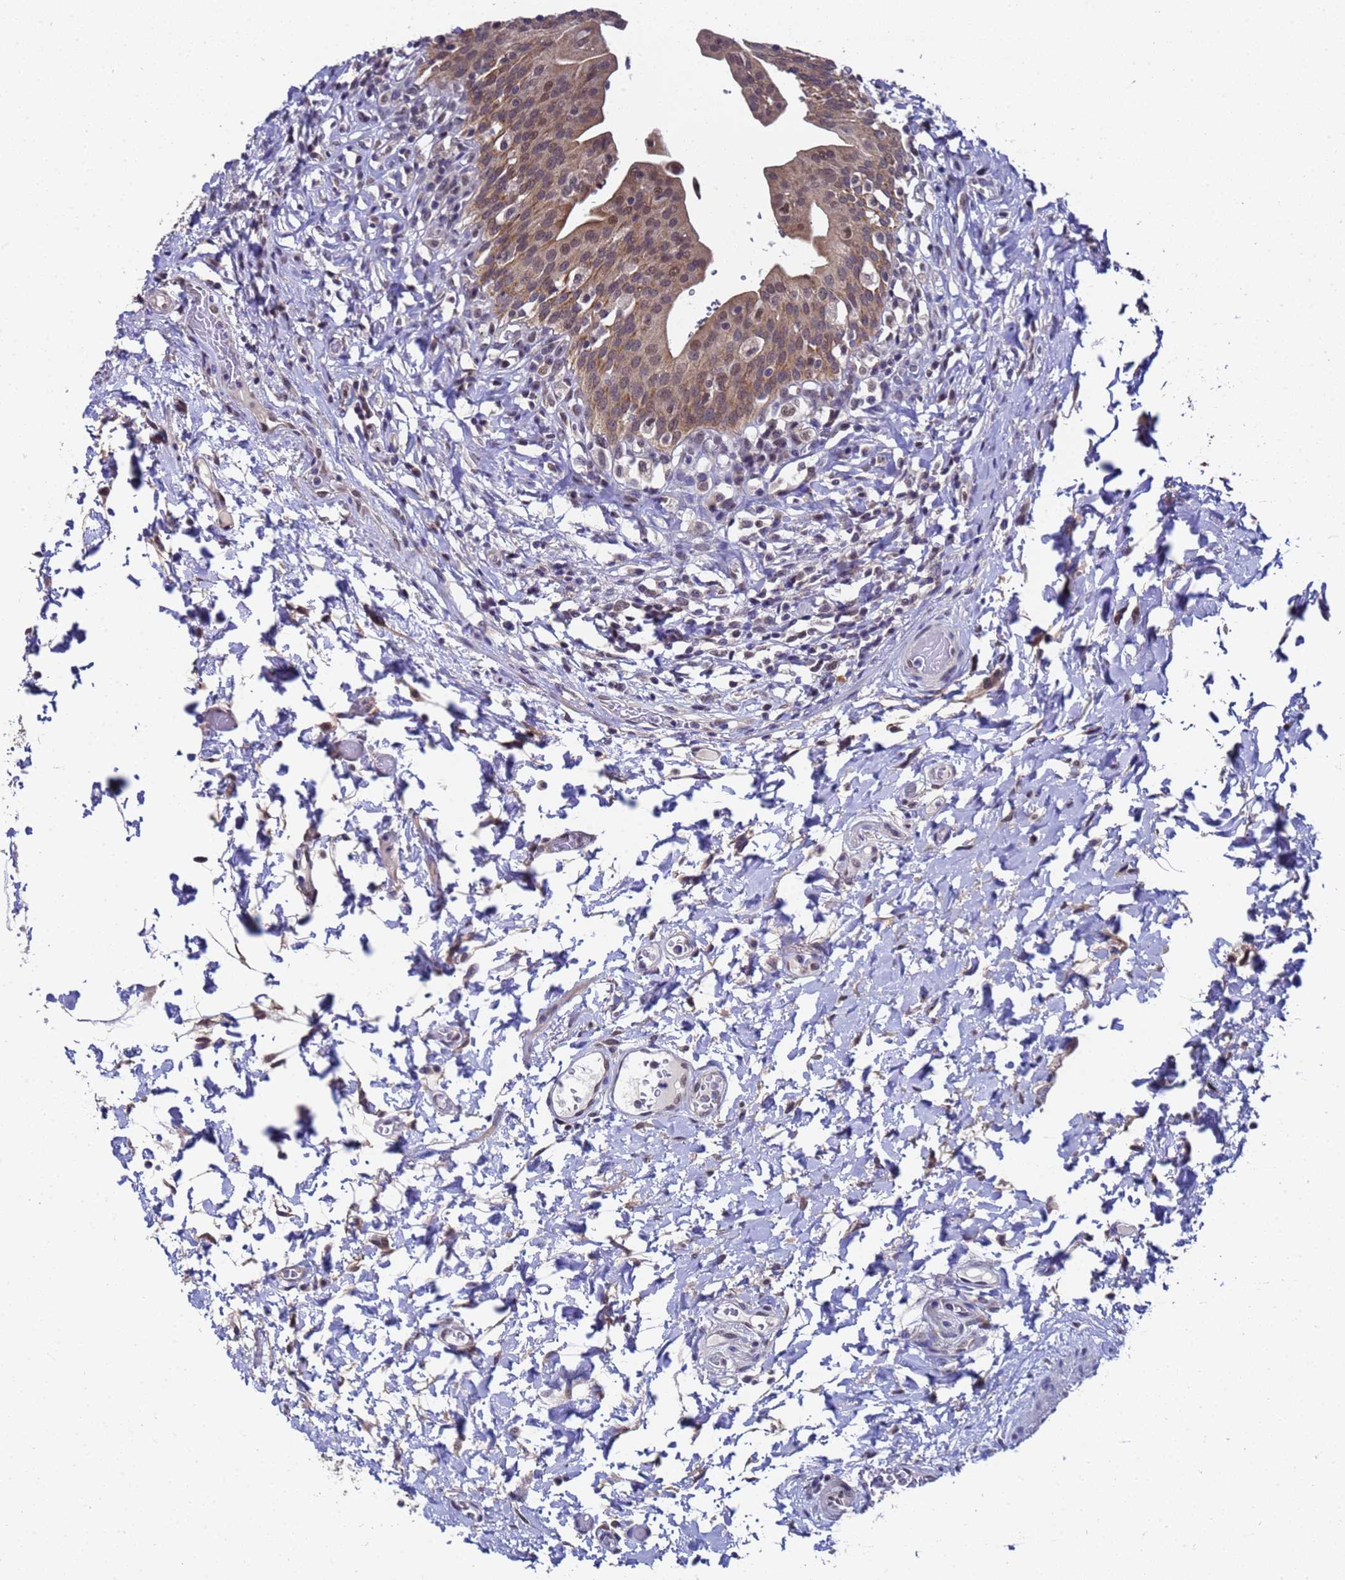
{"staining": {"intensity": "moderate", "quantity": ">75%", "location": "cytoplasmic/membranous,nuclear"}, "tissue": "urinary bladder", "cell_type": "Urothelial cells", "image_type": "normal", "snomed": [{"axis": "morphology", "description": "Normal tissue, NOS"}, {"axis": "morphology", "description": "Inflammation, NOS"}, {"axis": "topography", "description": "Urinary bladder"}], "caption": "A brown stain highlights moderate cytoplasmic/membranous,nuclear staining of a protein in urothelial cells of benign urinary bladder. Using DAB (brown) and hematoxylin (blue) stains, captured at high magnification using brightfield microscopy.", "gene": "ANAPC13", "patient": {"sex": "male", "age": 64}}